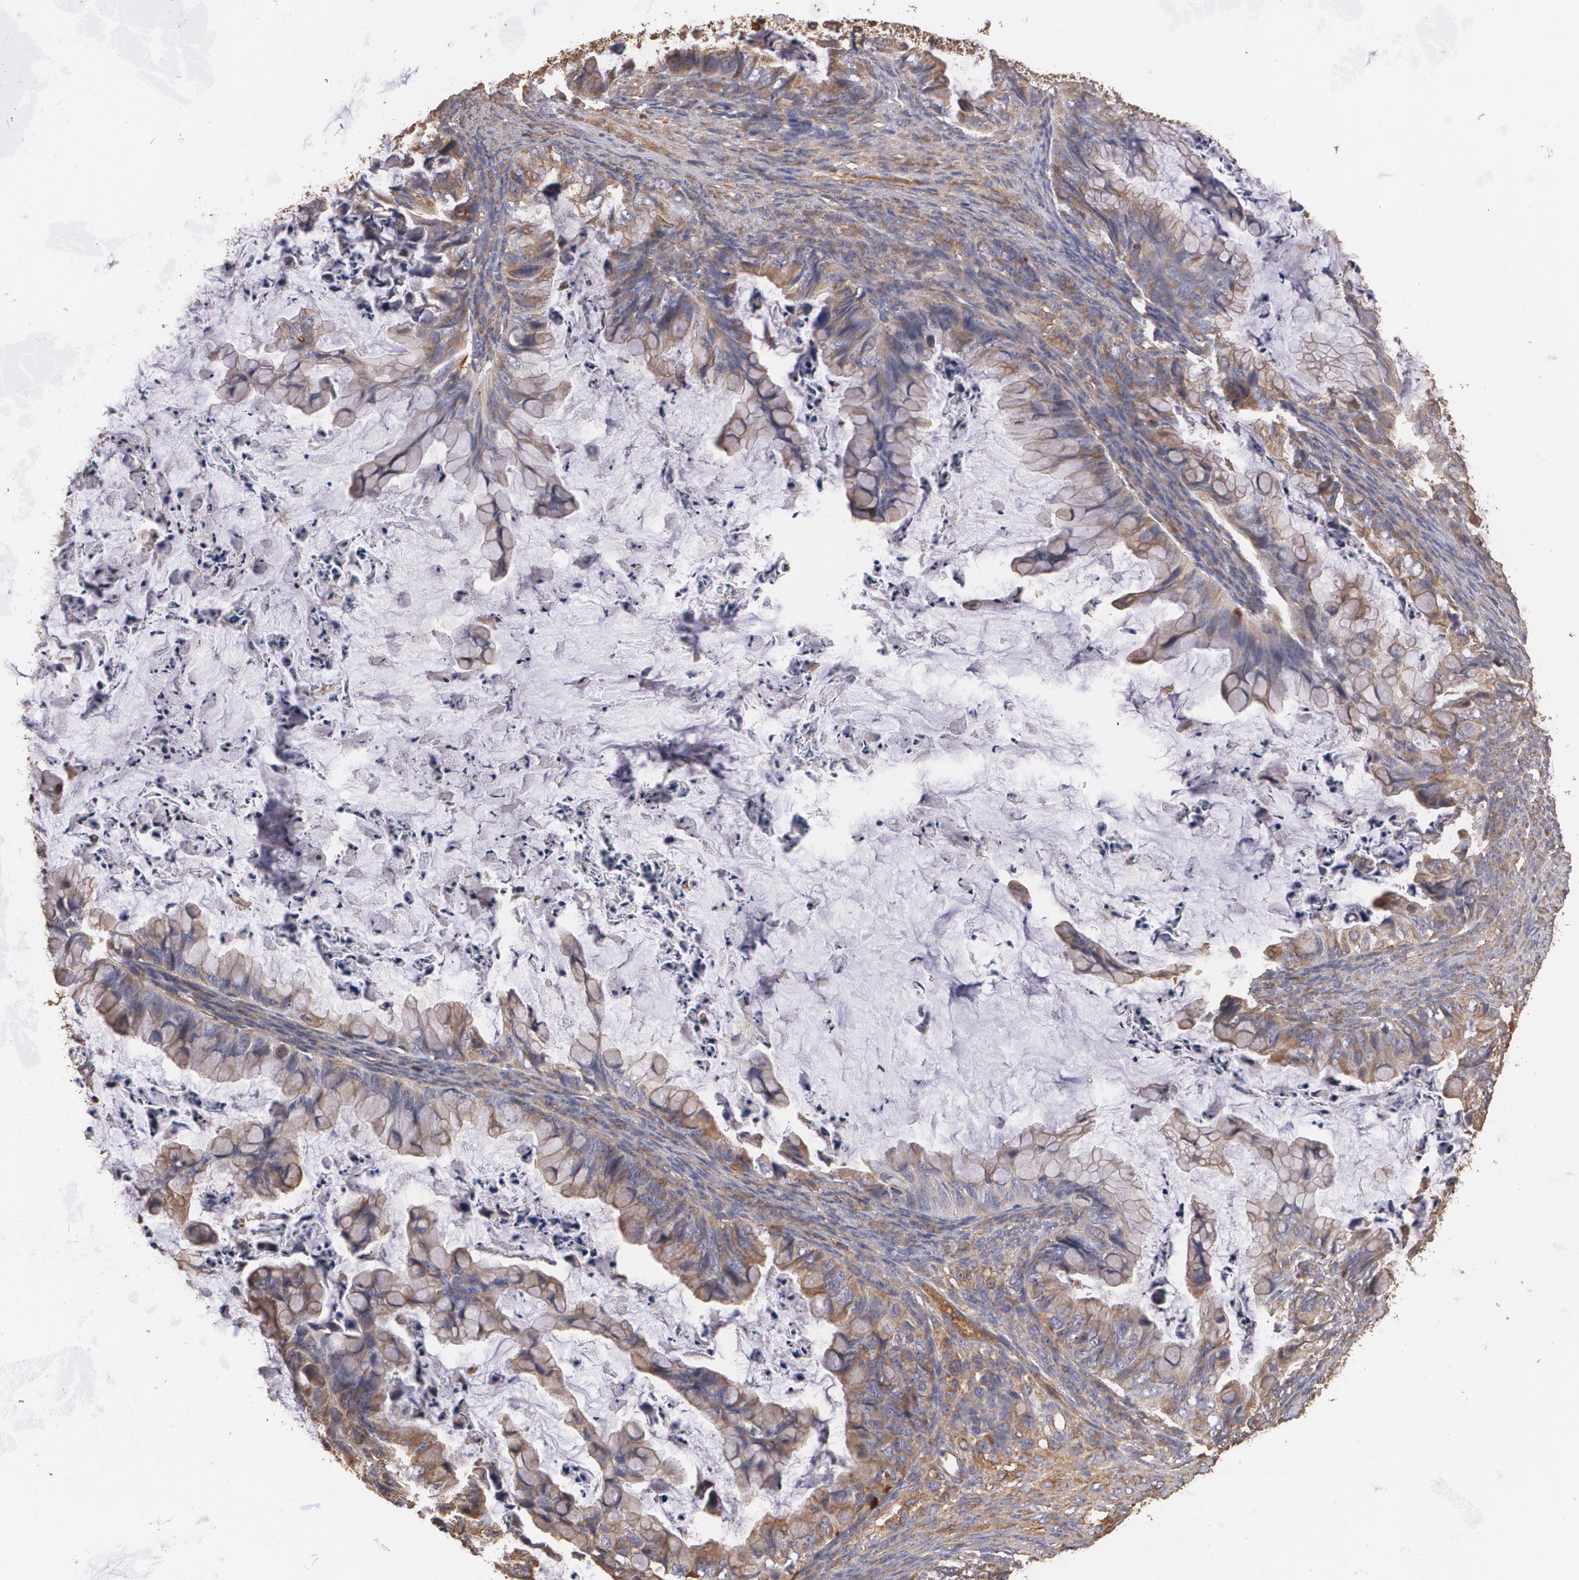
{"staining": {"intensity": "weak", "quantity": ">75%", "location": "cytoplasmic/membranous"}, "tissue": "ovarian cancer", "cell_type": "Tumor cells", "image_type": "cancer", "snomed": [{"axis": "morphology", "description": "Cystadenocarcinoma, mucinous, NOS"}, {"axis": "topography", "description": "Ovary"}], "caption": "A high-resolution histopathology image shows immunohistochemistry staining of ovarian cancer, which shows weak cytoplasmic/membranous staining in about >75% of tumor cells.", "gene": "PON1", "patient": {"sex": "female", "age": 36}}